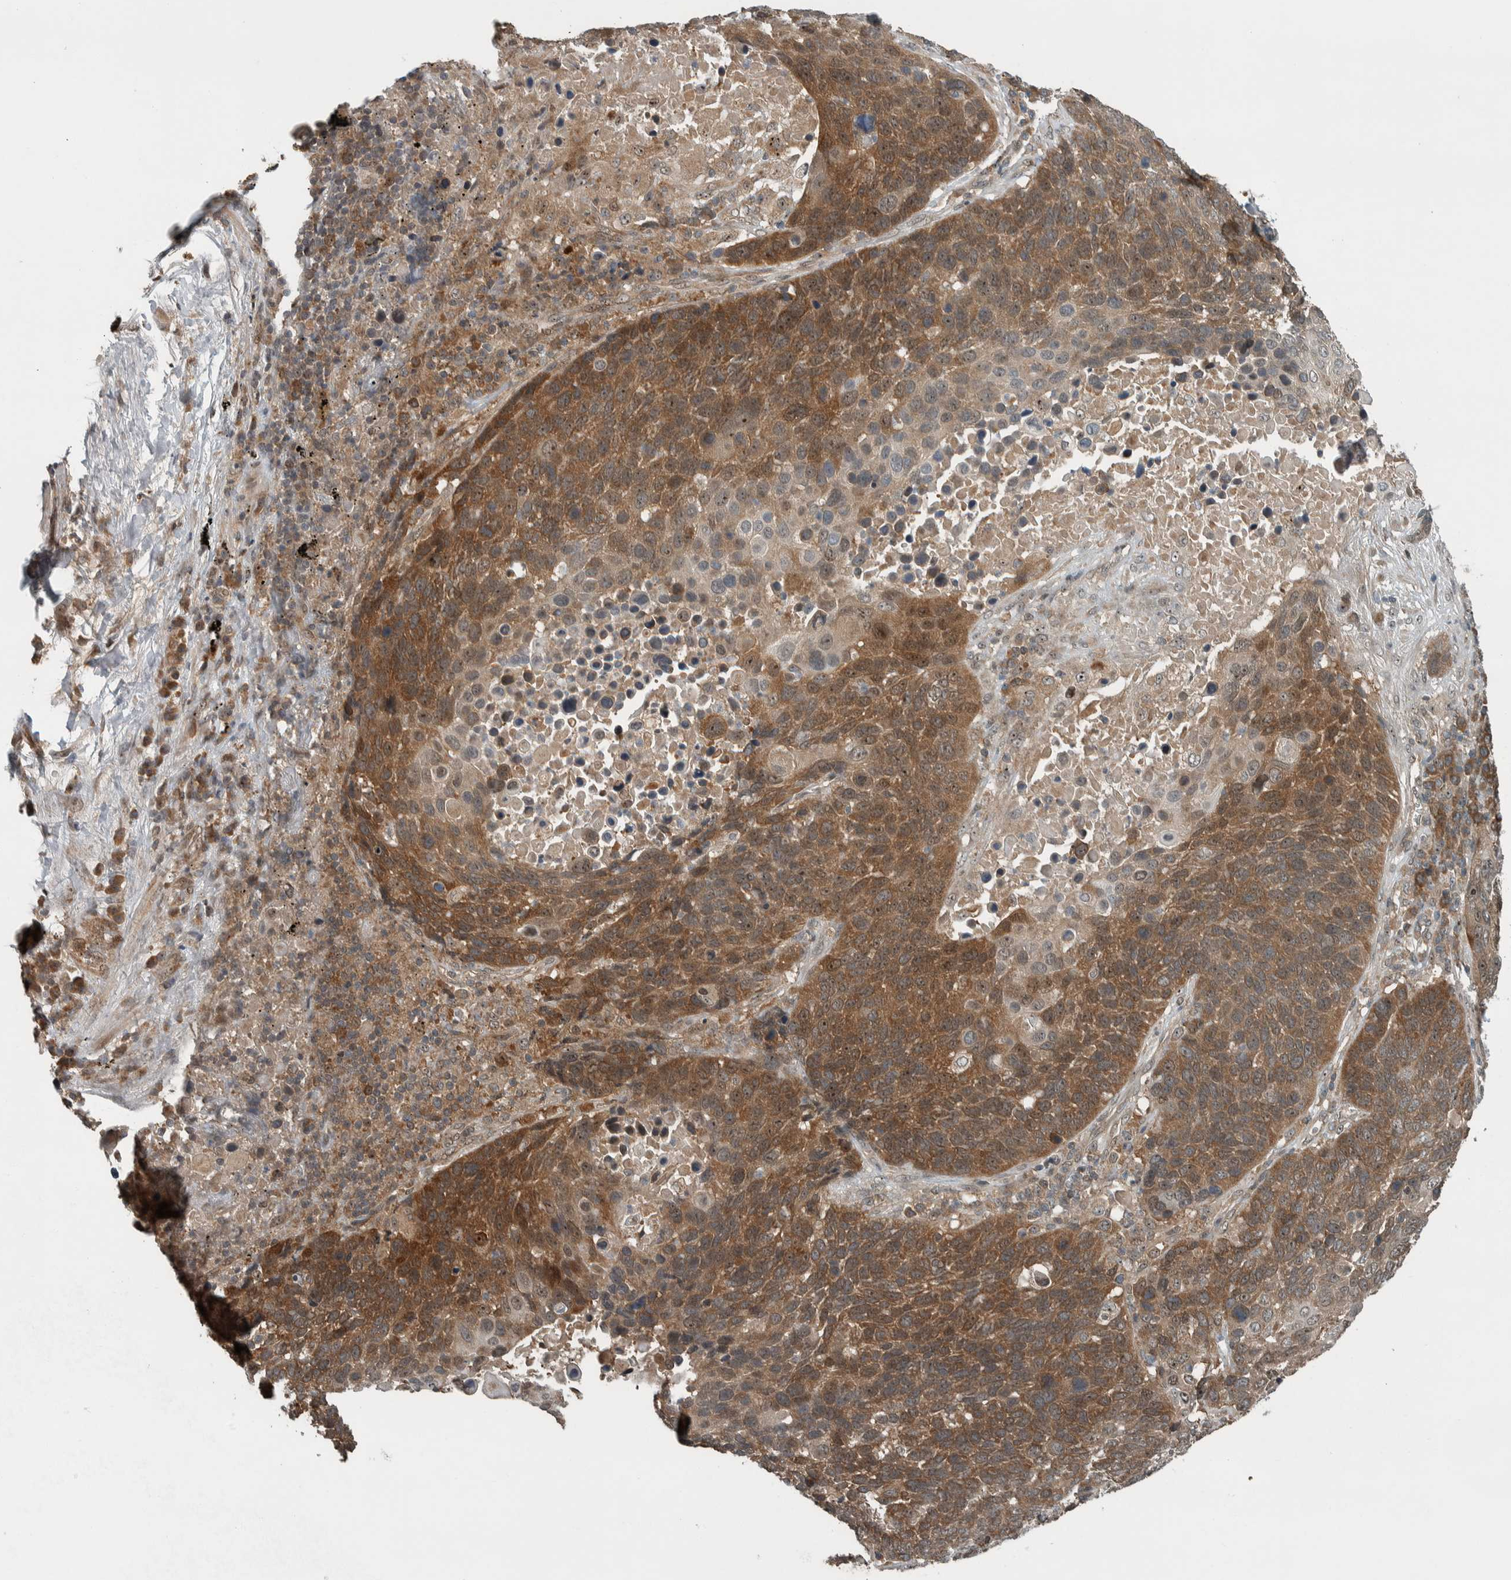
{"staining": {"intensity": "moderate", "quantity": ">75%", "location": "cytoplasmic/membranous,nuclear"}, "tissue": "lung cancer", "cell_type": "Tumor cells", "image_type": "cancer", "snomed": [{"axis": "morphology", "description": "Squamous cell carcinoma, NOS"}, {"axis": "topography", "description": "Lung"}], "caption": "Squamous cell carcinoma (lung) tissue reveals moderate cytoplasmic/membranous and nuclear staining in approximately >75% of tumor cells, visualized by immunohistochemistry.", "gene": "XPO5", "patient": {"sex": "male", "age": 66}}